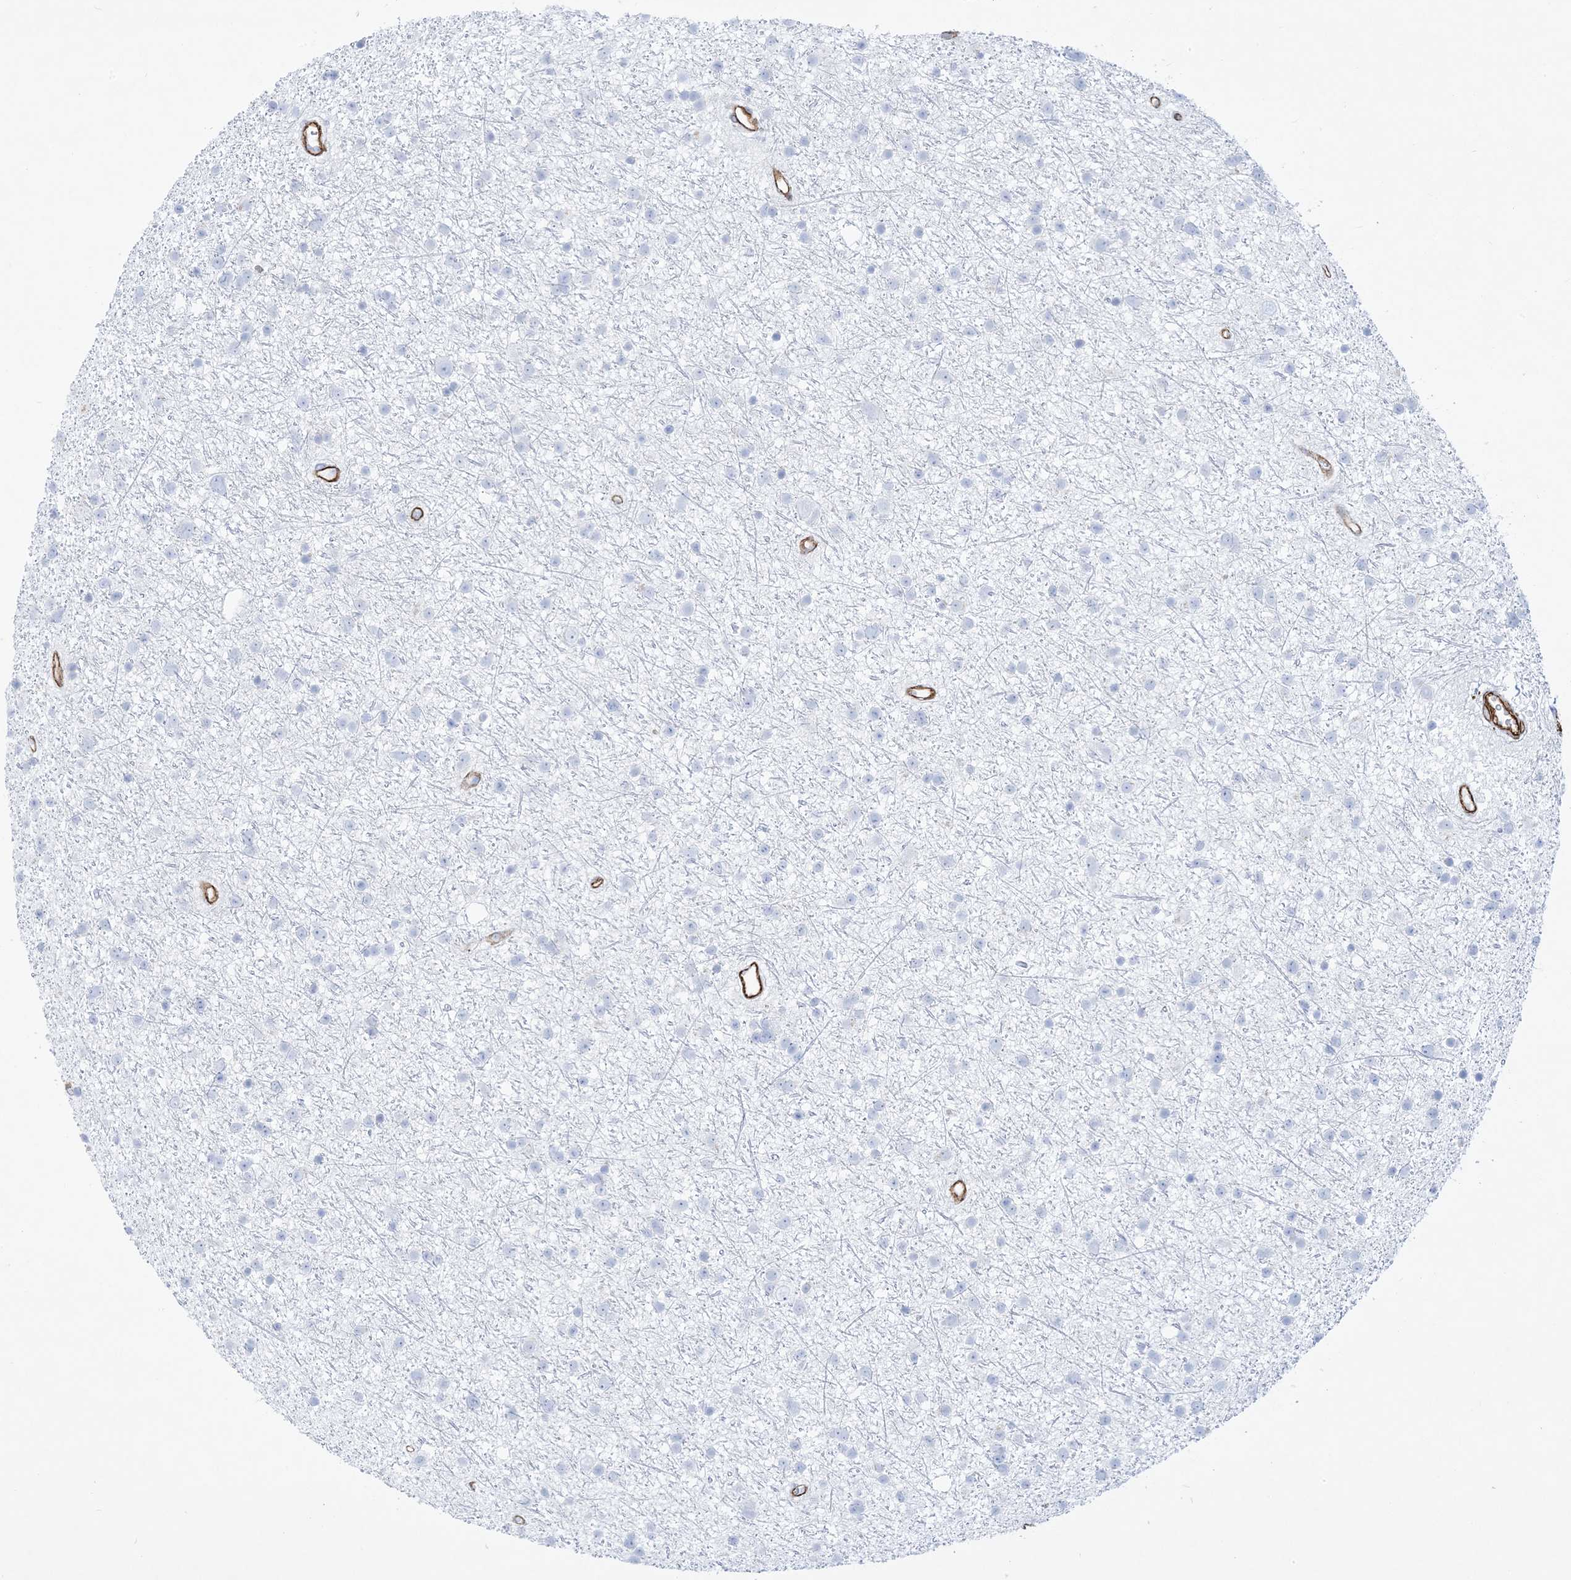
{"staining": {"intensity": "negative", "quantity": "none", "location": "none"}, "tissue": "glioma", "cell_type": "Tumor cells", "image_type": "cancer", "snomed": [{"axis": "morphology", "description": "Glioma, malignant, Low grade"}, {"axis": "topography", "description": "Cerebral cortex"}], "caption": "Tumor cells are negative for brown protein staining in glioma.", "gene": "B3GNT7", "patient": {"sex": "female", "age": 39}}